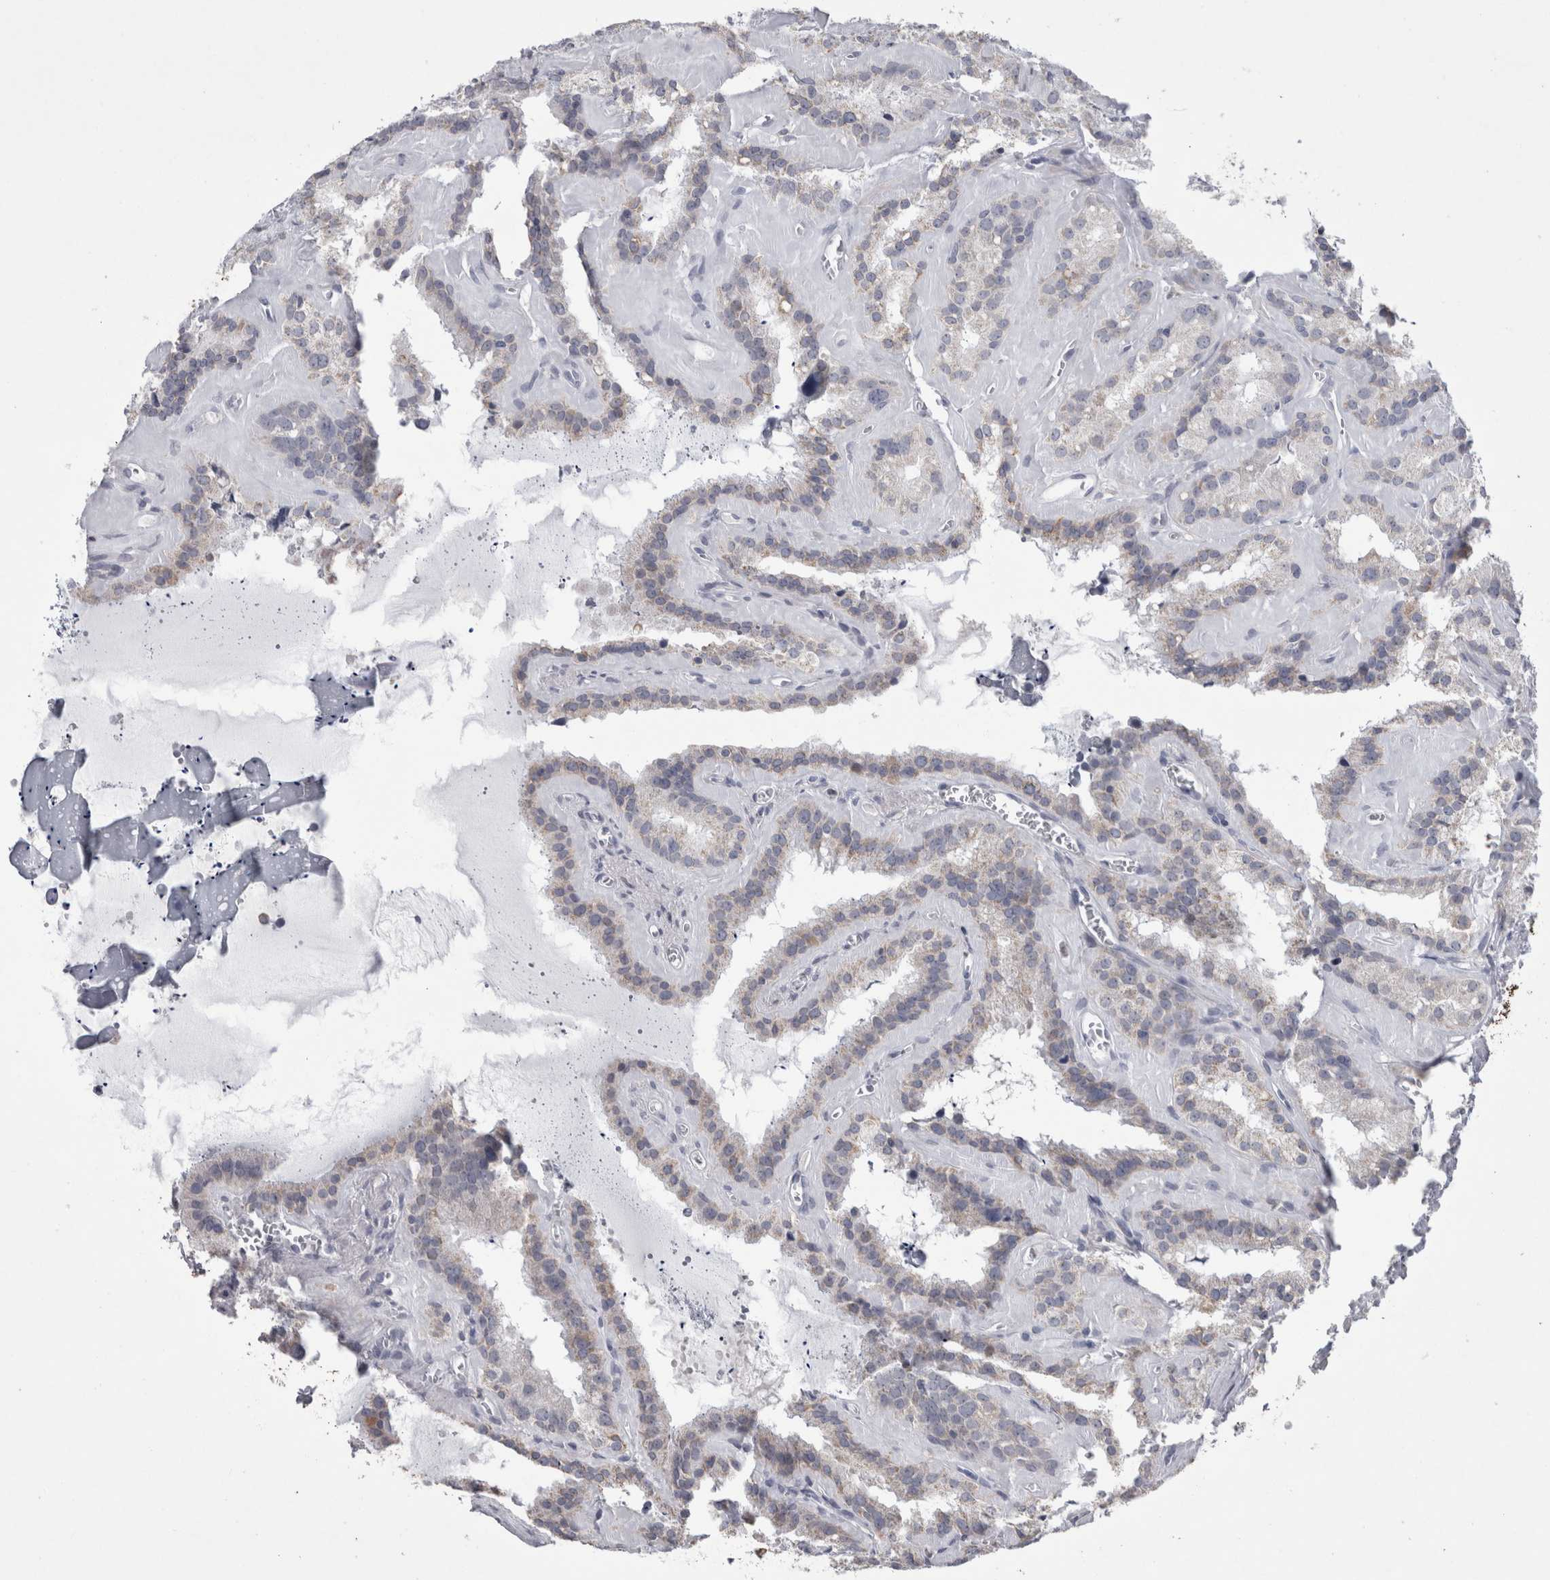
{"staining": {"intensity": "negative", "quantity": "none", "location": "none"}, "tissue": "seminal vesicle", "cell_type": "Glandular cells", "image_type": "normal", "snomed": [{"axis": "morphology", "description": "Normal tissue, NOS"}, {"axis": "topography", "description": "Prostate"}, {"axis": "topography", "description": "Seminal veicle"}], "caption": "Immunohistochemistry histopathology image of normal seminal vesicle: human seminal vesicle stained with DAB displays no significant protein staining in glandular cells. (DAB (3,3'-diaminobenzidine) immunohistochemistry, high magnification).", "gene": "AGMAT", "patient": {"sex": "male", "age": 59}}